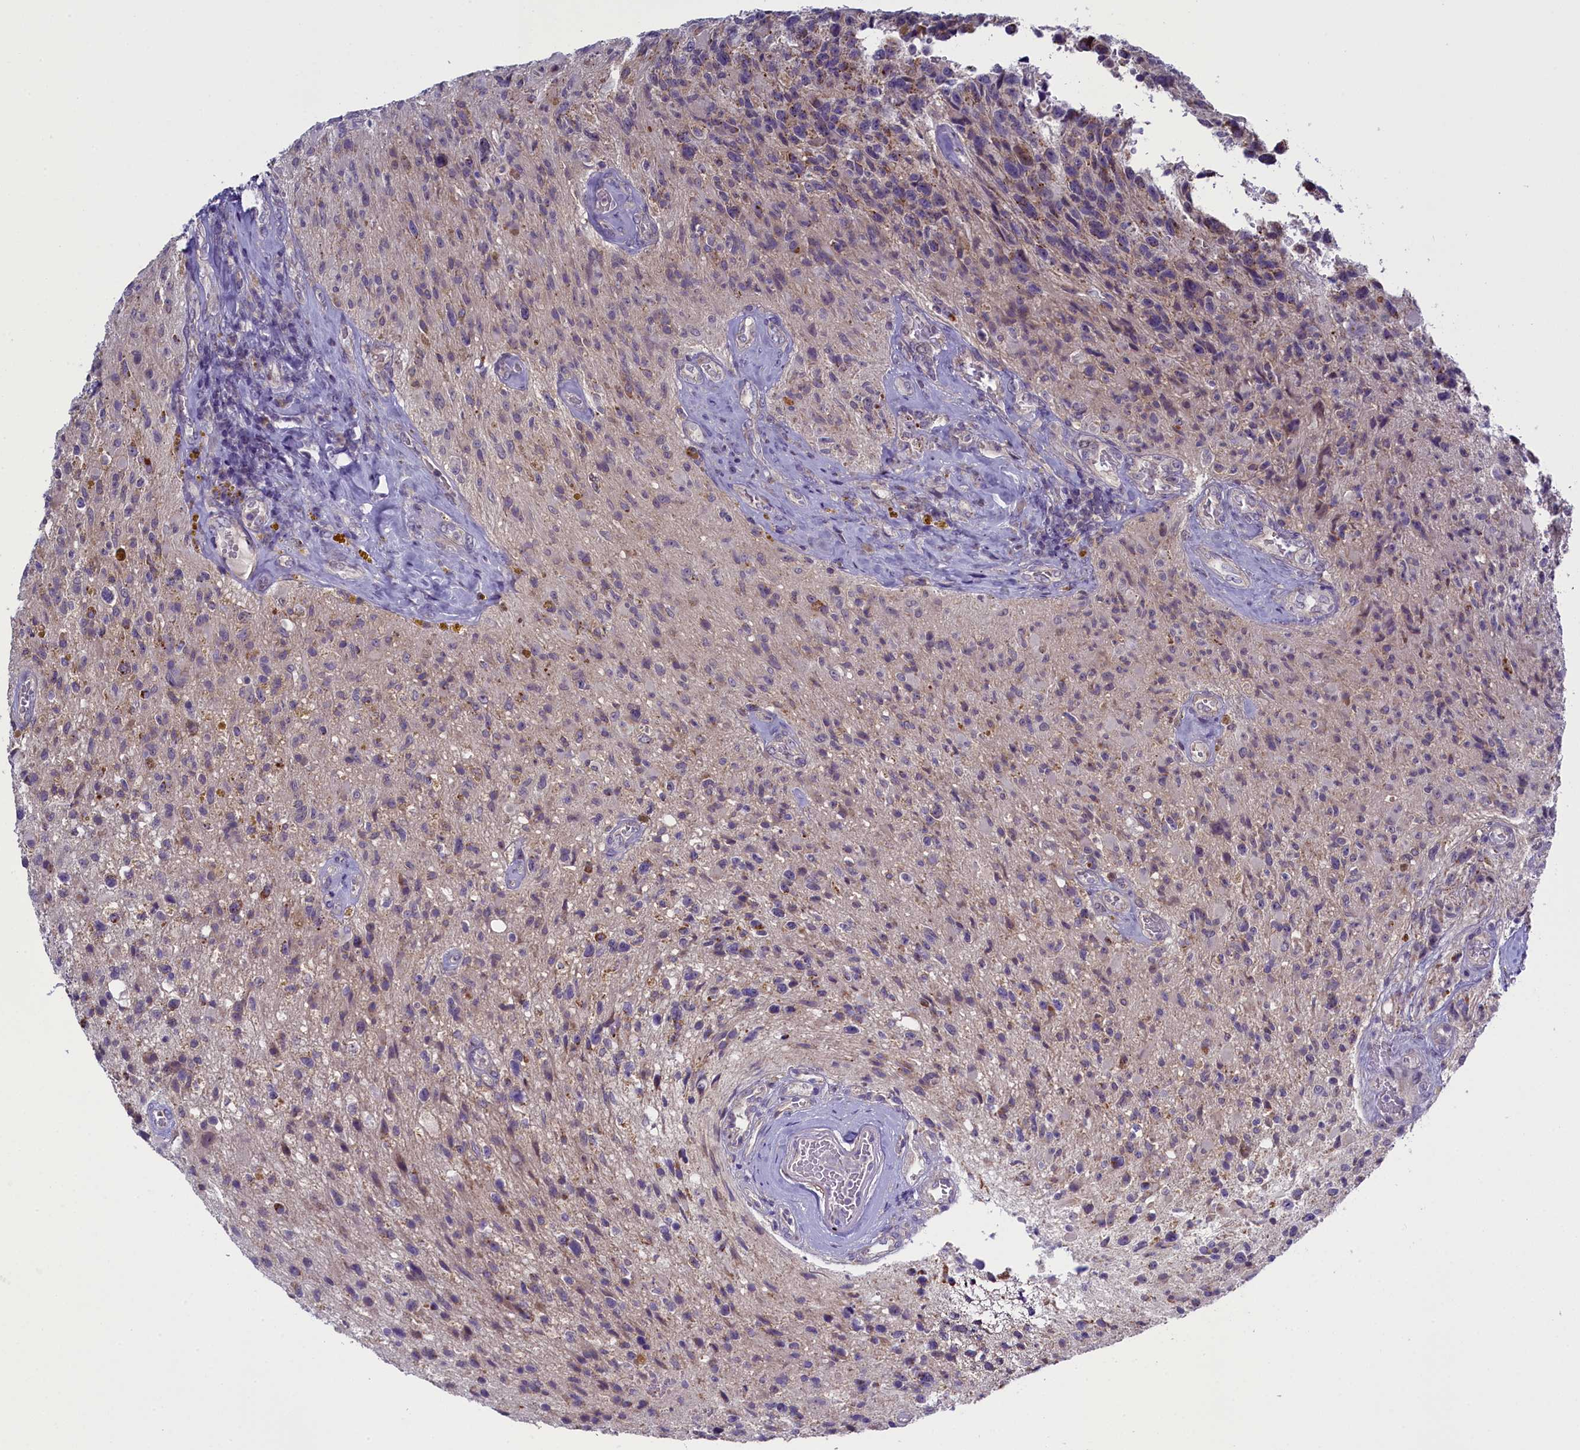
{"staining": {"intensity": "weak", "quantity": "25%-75%", "location": "cytoplasmic/membranous"}, "tissue": "glioma", "cell_type": "Tumor cells", "image_type": "cancer", "snomed": [{"axis": "morphology", "description": "Glioma, malignant, High grade"}, {"axis": "topography", "description": "Brain"}], "caption": "Malignant high-grade glioma was stained to show a protein in brown. There is low levels of weak cytoplasmic/membranous expression in about 25%-75% of tumor cells.", "gene": "CCL23", "patient": {"sex": "male", "age": 69}}